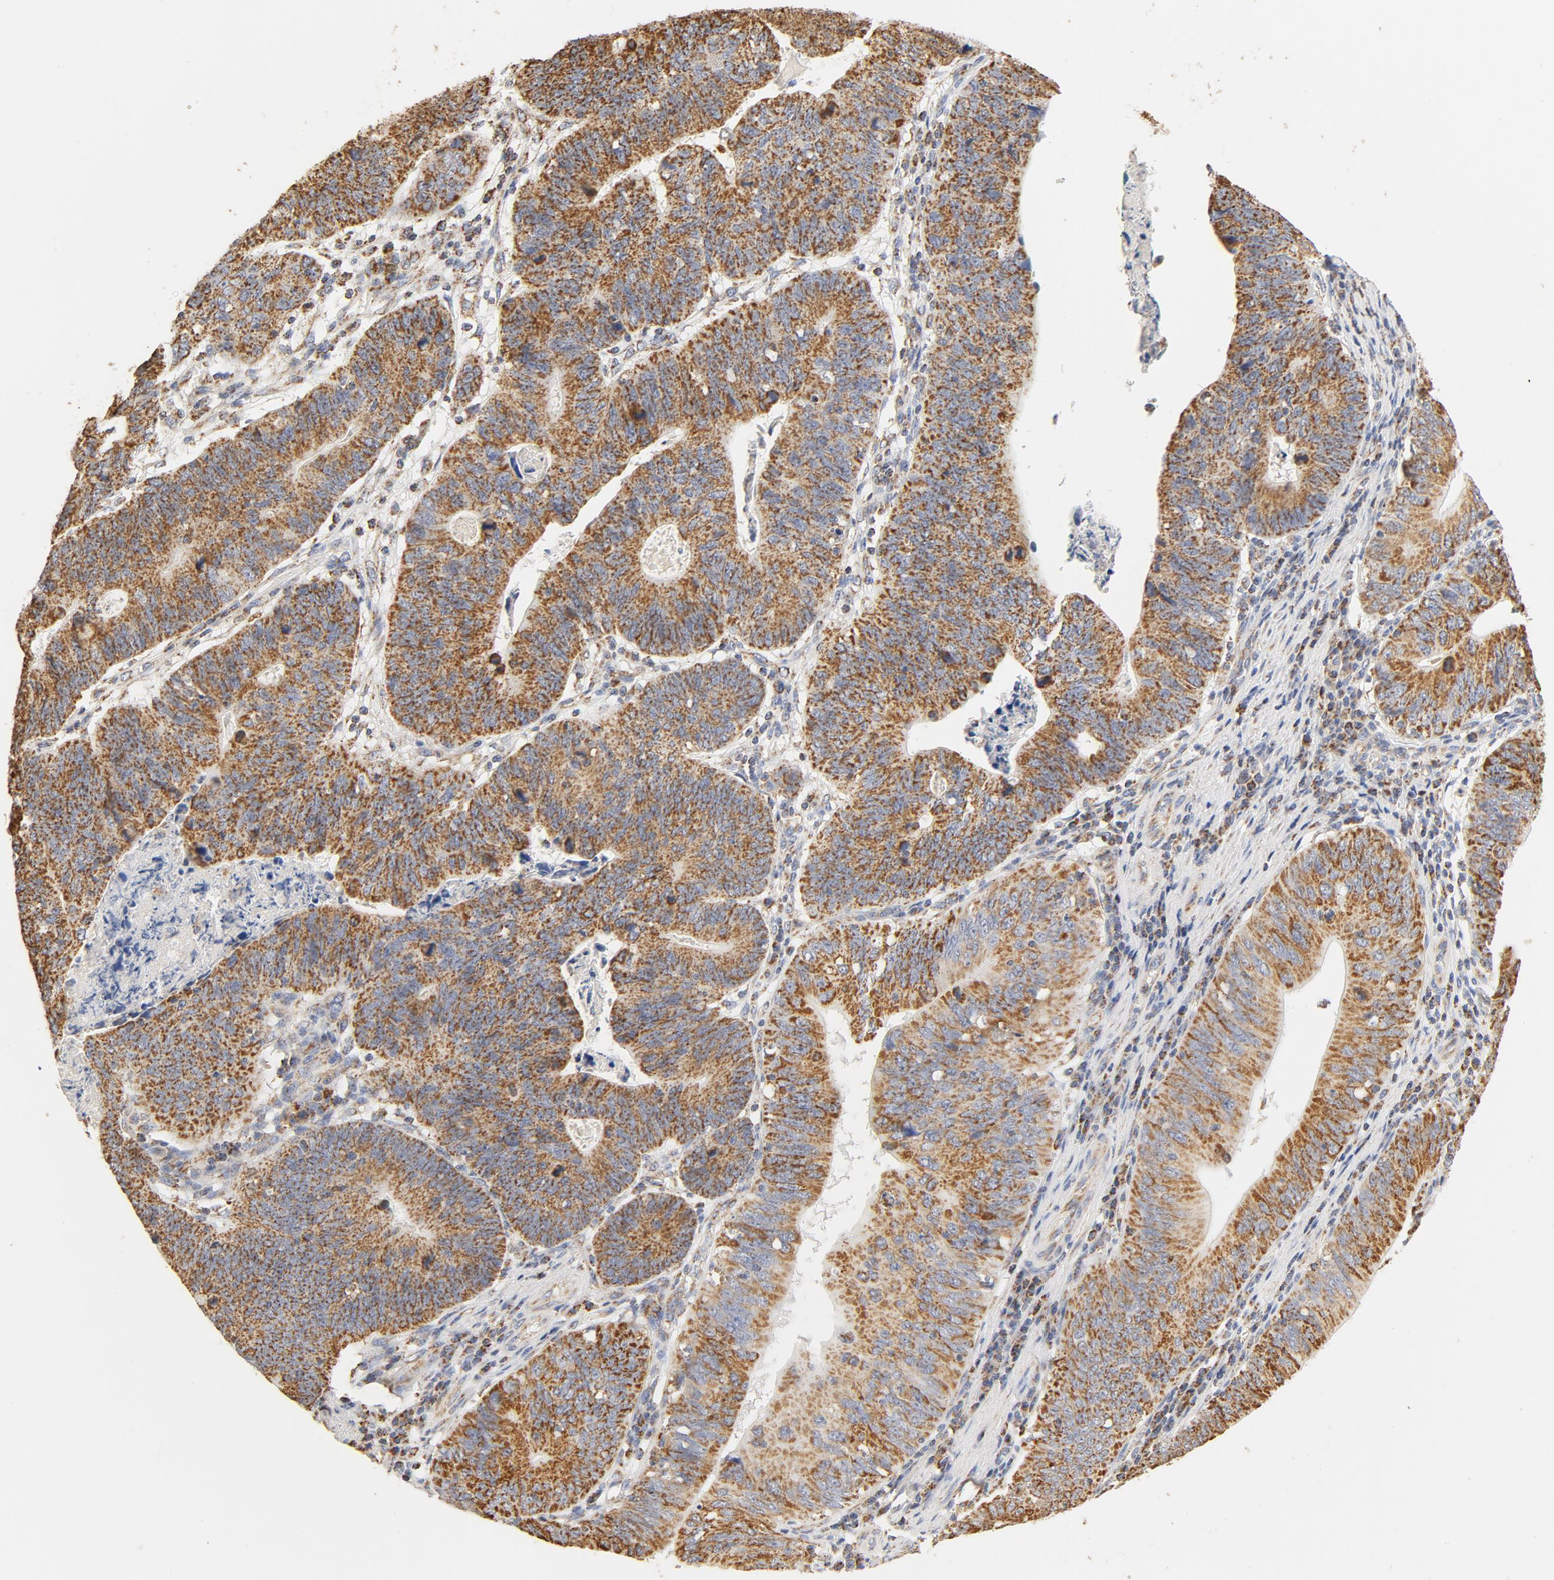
{"staining": {"intensity": "moderate", "quantity": ">75%", "location": "cytoplasmic/membranous"}, "tissue": "stomach cancer", "cell_type": "Tumor cells", "image_type": "cancer", "snomed": [{"axis": "morphology", "description": "Adenocarcinoma, NOS"}, {"axis": "topography", "description": "Stomach"}], "caption": "This micrograph reveals immunohistochemistry staining of stomach adenocarcinoma, with medium moderate cytoplasmic/membranous expression in approximately >75% of tumor cells.", "gene": "COX4I1", "patient": {"sex": "male", "age": 59}}